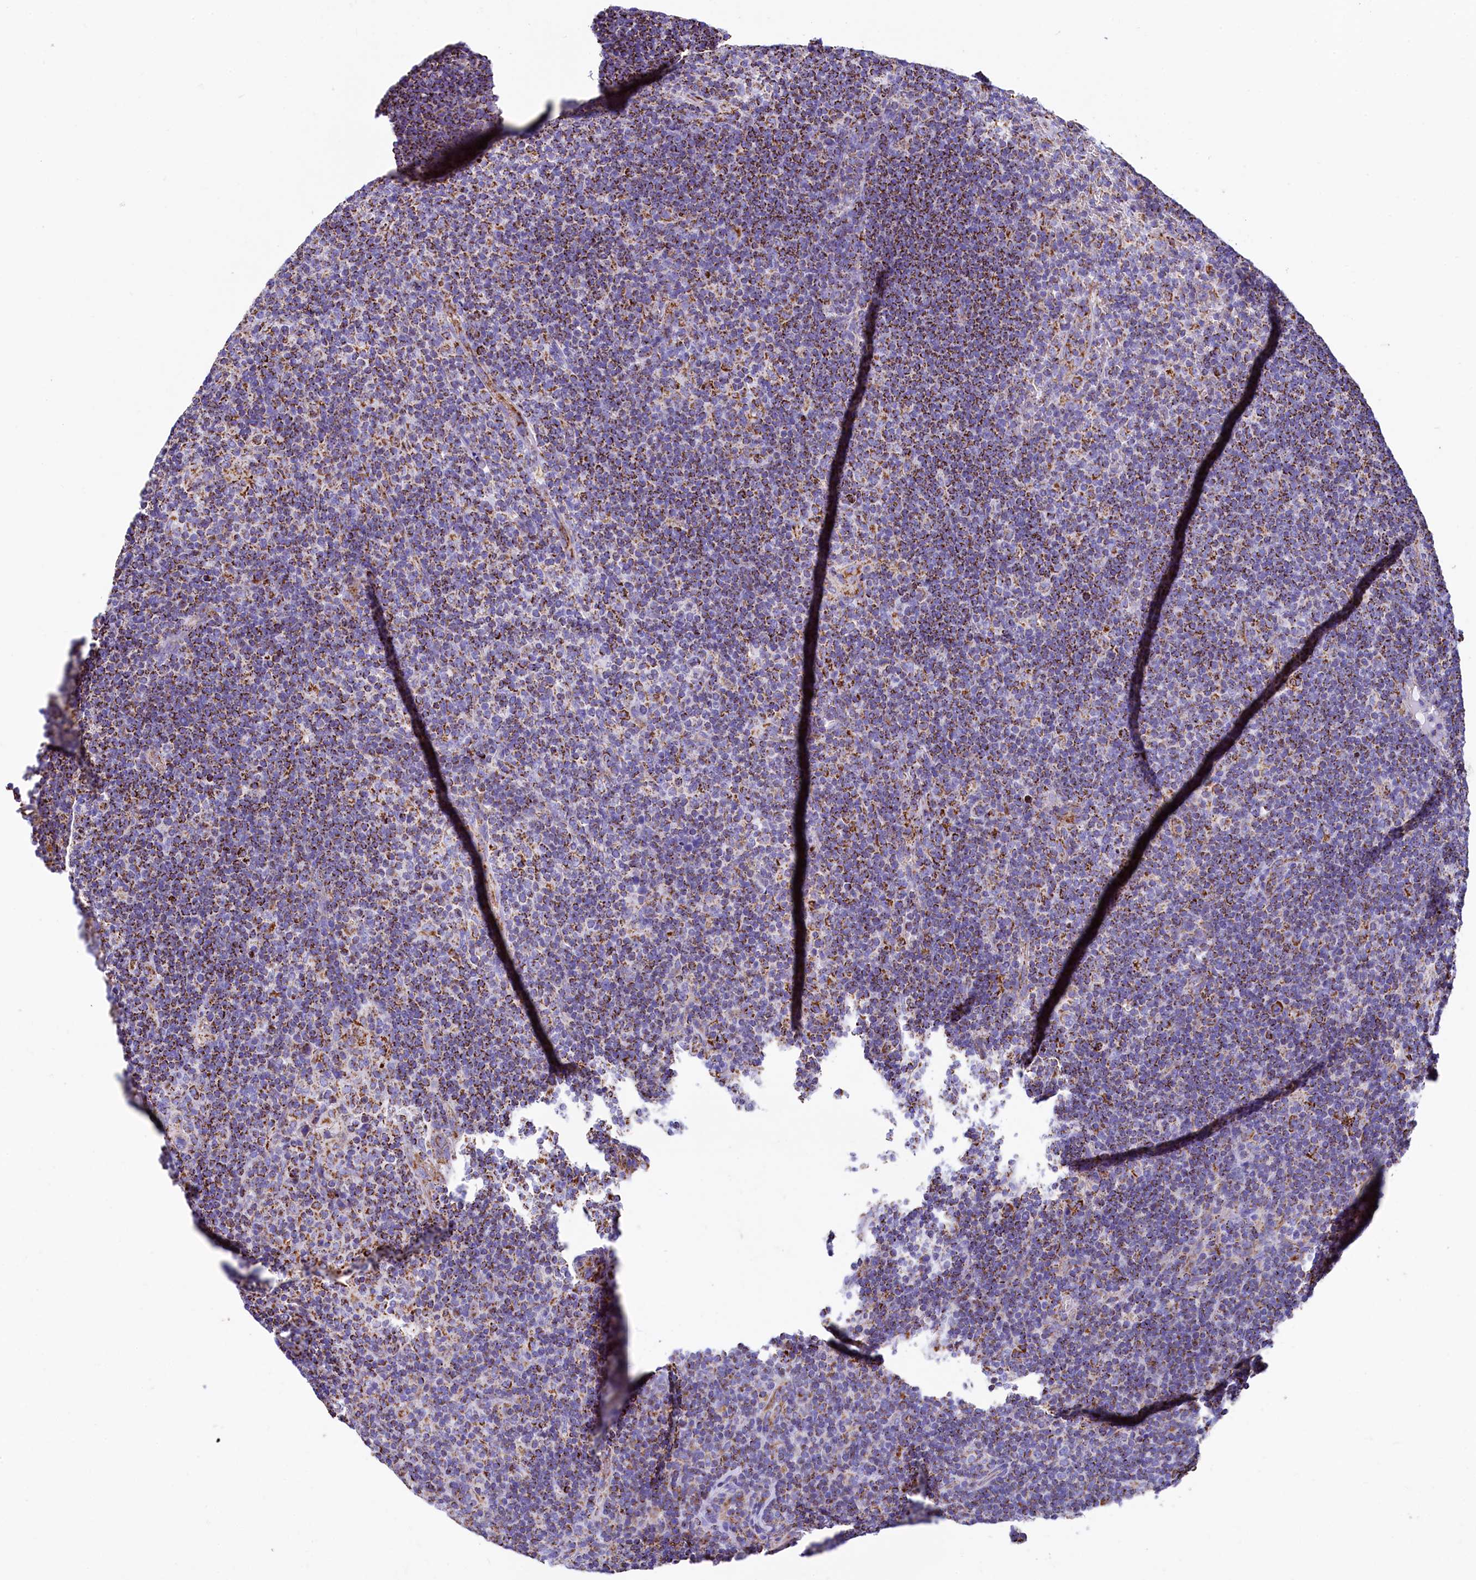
{"staining": {"intensity": "moderate", "quantity": ">75%", "location": "cytoplasmic/membranous"}, "tissue": "lymphoma", "cell_type": "Tumor cells", "image_type": "cancer", "snomed": [{"axis": "morphology", "description": "Hodgkin's disease, NOS"}, {"axis": "topography", "description": "Lymph node"}], "caption": "Protein staining of lymphoma tissue reveals moderate cytoplasmic/membranous positivity in about >75% of tumor cells.", "gene": "IDH3A", "patient": {"sex": "female", "age": 57}}